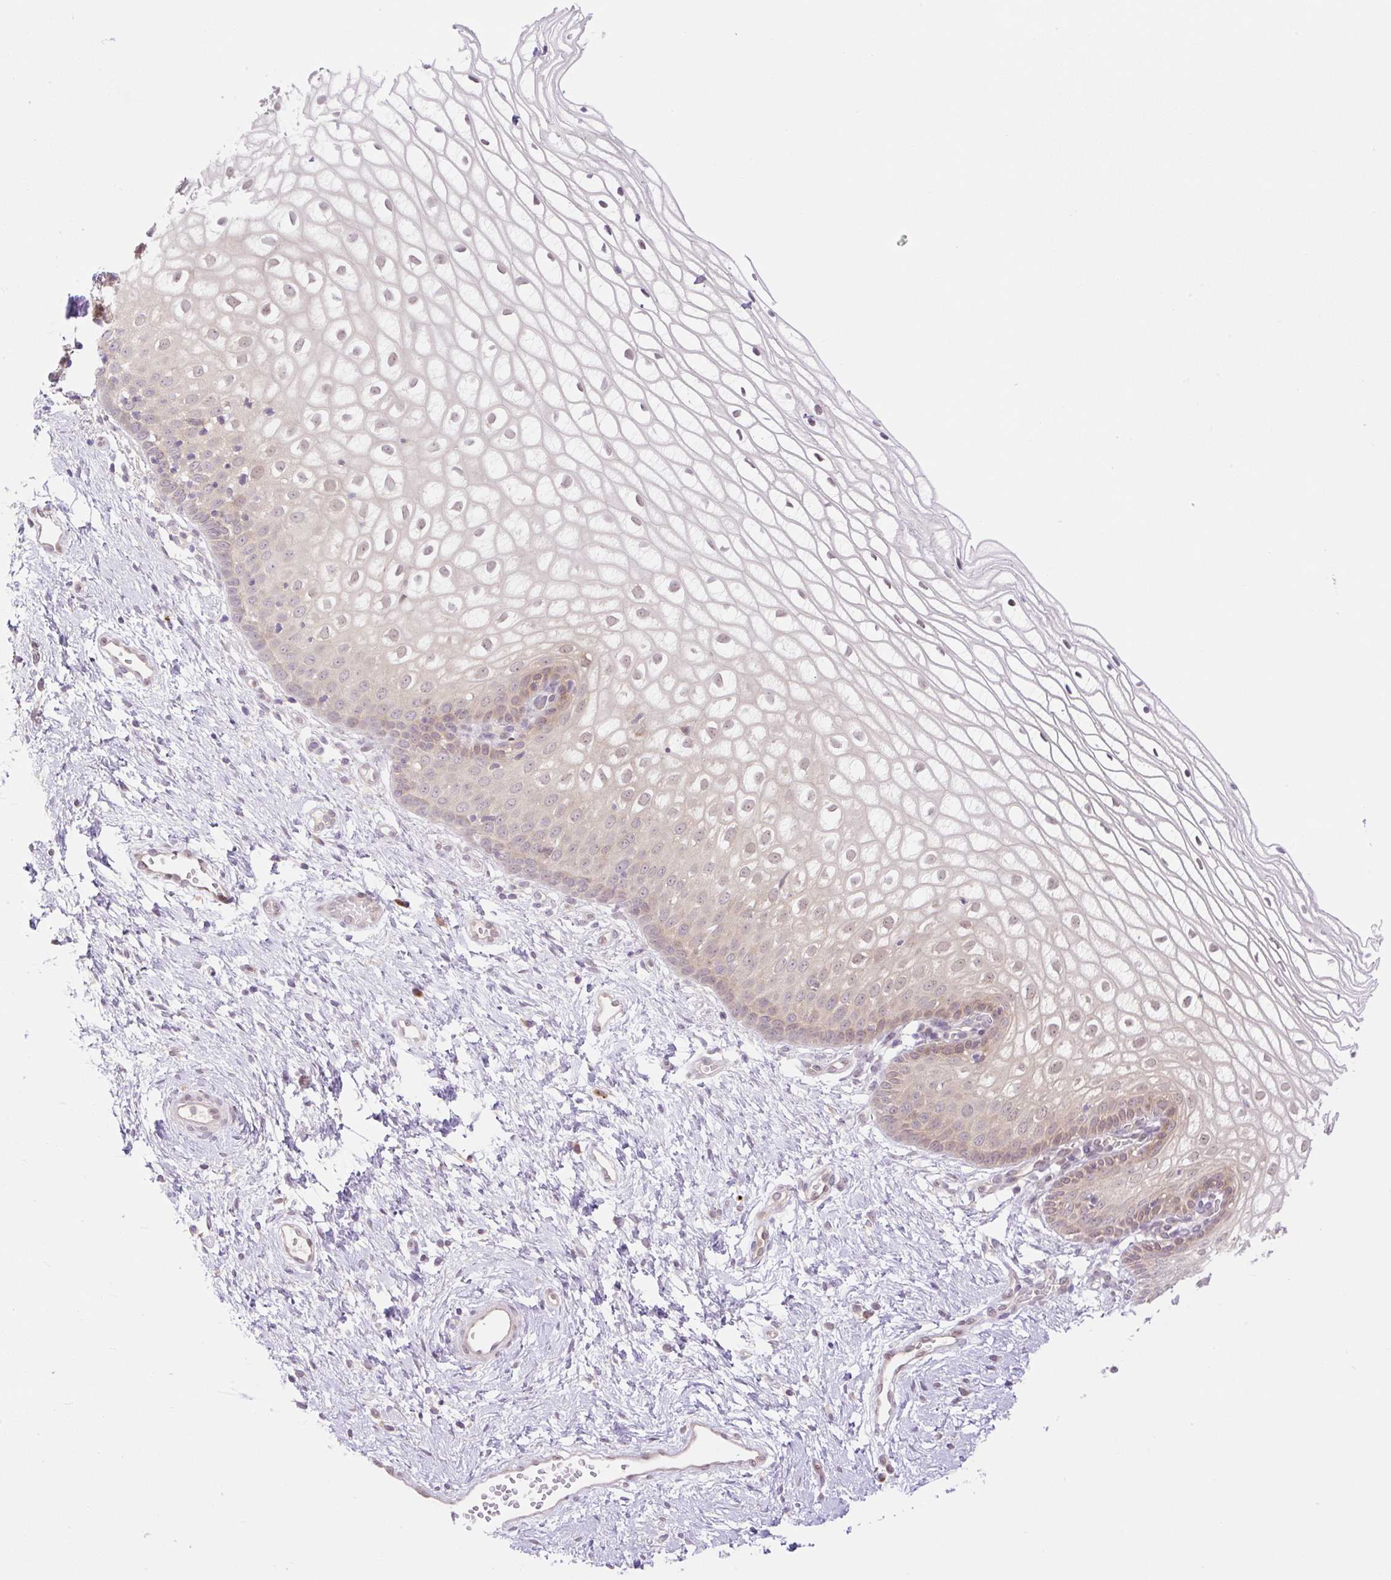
{"staining": {"intensity": "weak", "quantity": ">75%", "location": "cytoplasmic/membranous"}, "tissue": "cervix", "cell_type": "Glandular cells", "image_type": "normal", "snomed": [{"axis": "morphology", "description": "Normal tissue, NOS"}, {"axis": "topography", "description": "Cervix"}], "caption": "High-magnification brightfield microscopy of benign cervix stained with DAB (brown) and counterstained with hematoxylin (blue). glandular cells exhibit weak cytoplasmic/membranous expression is present in about>75% of cells. (Brightfield microscopy of DAB IHC at high magnification).", "gene": "VPS25", "patient": {"sex": "female", "age": 36}}